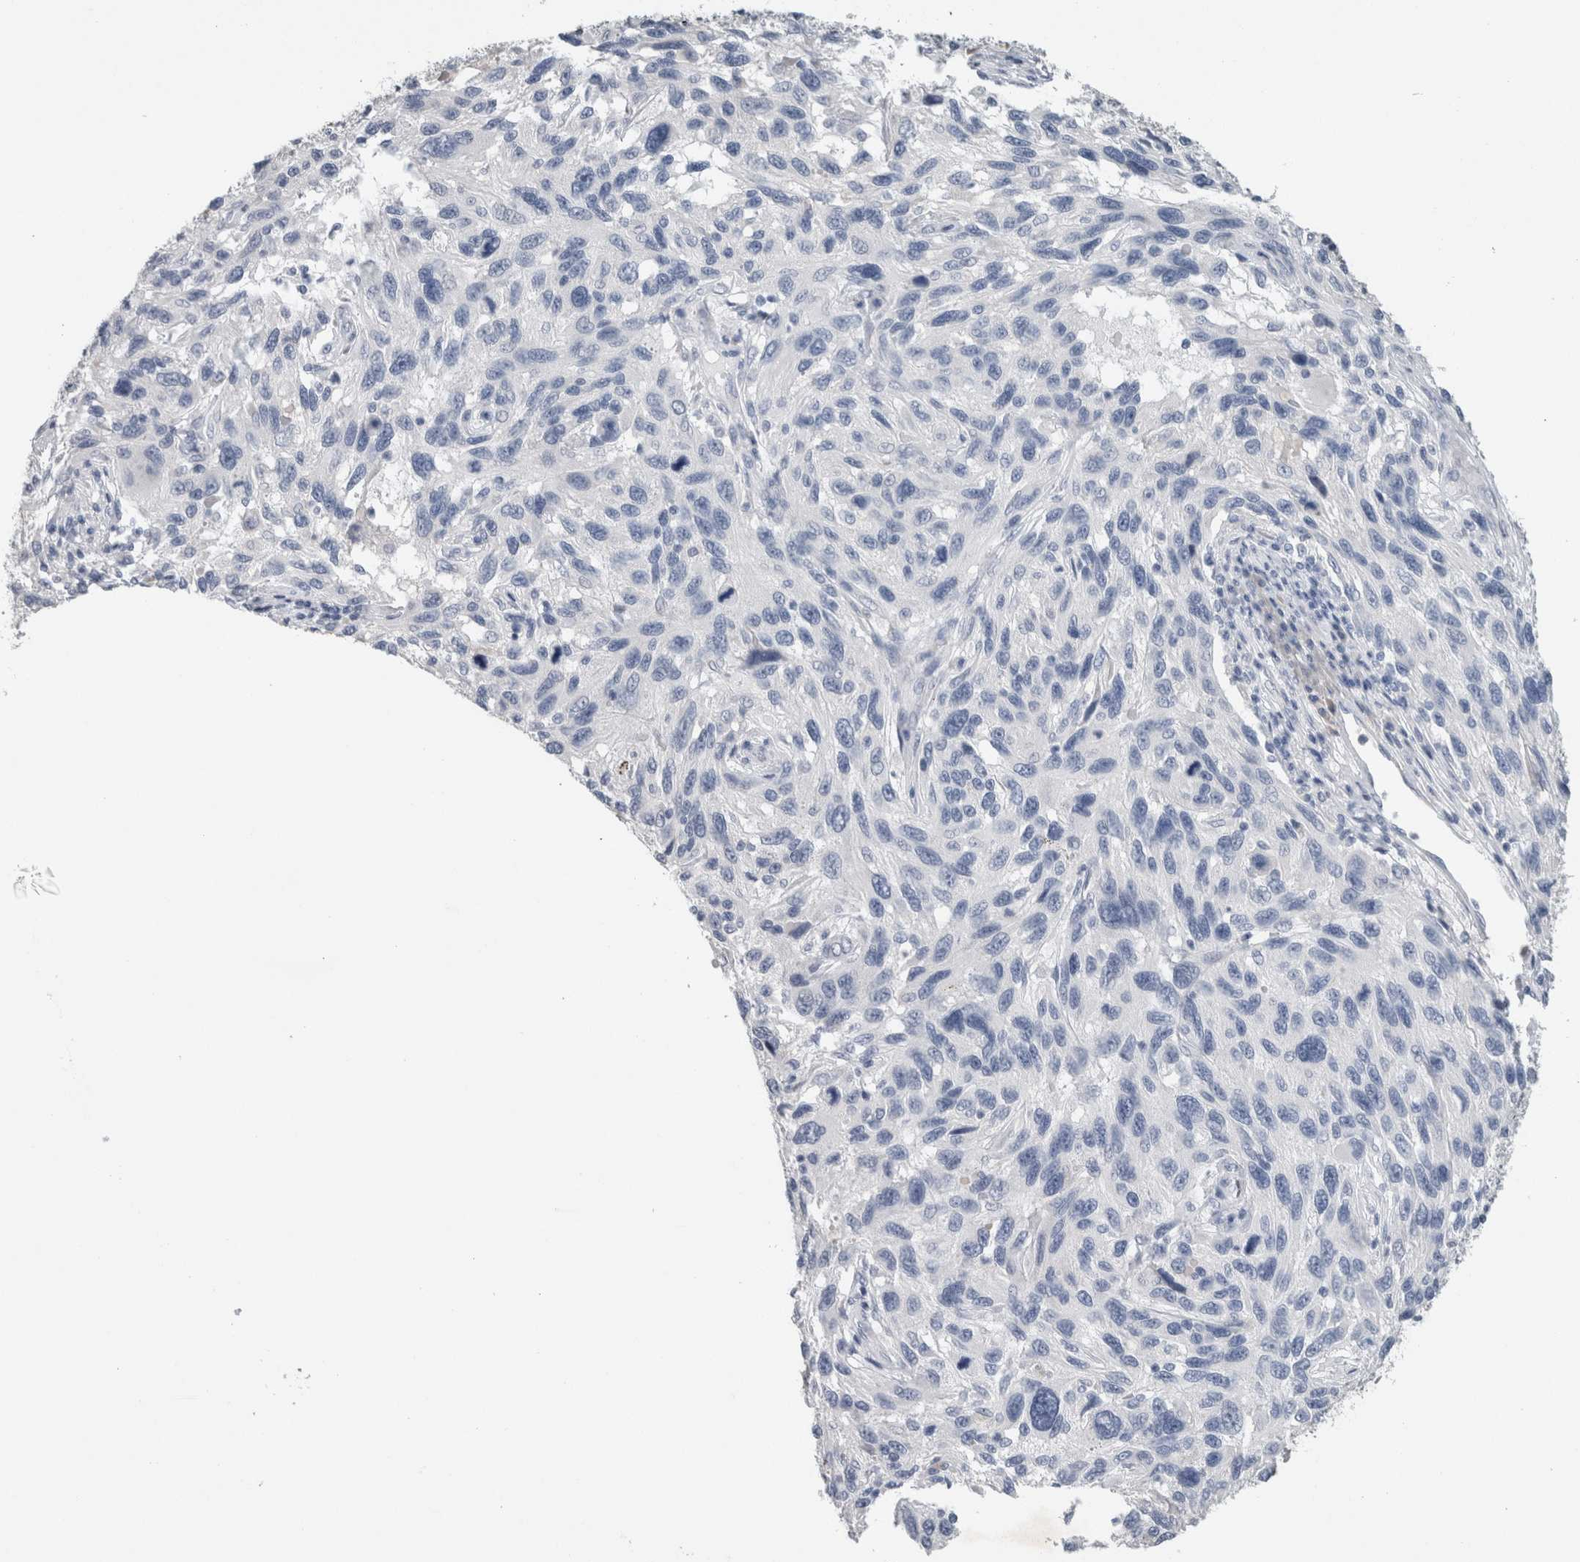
{"staining": {"intensity": "negative", "quantity": "none", "location": "none"}, "tissue": "melanoma", "cell_type": "Tumor cells", "image_type": "cancer", "snomed": [{"axis": "morphology", "description": "Malignant melanoma, NOS"}, {"axis": "topography", "description": "Skin"}], "caption": "A micrograph of human malignant melanoma is negative for staining in tumor cells. The staining is performed using DAB (3,3'-diaminobenzidine) brown chromogen with nuclei counter-stained in using hematoxylin.", "gene": "NEFM", "patient": {"sex": "male", "age": 53}}